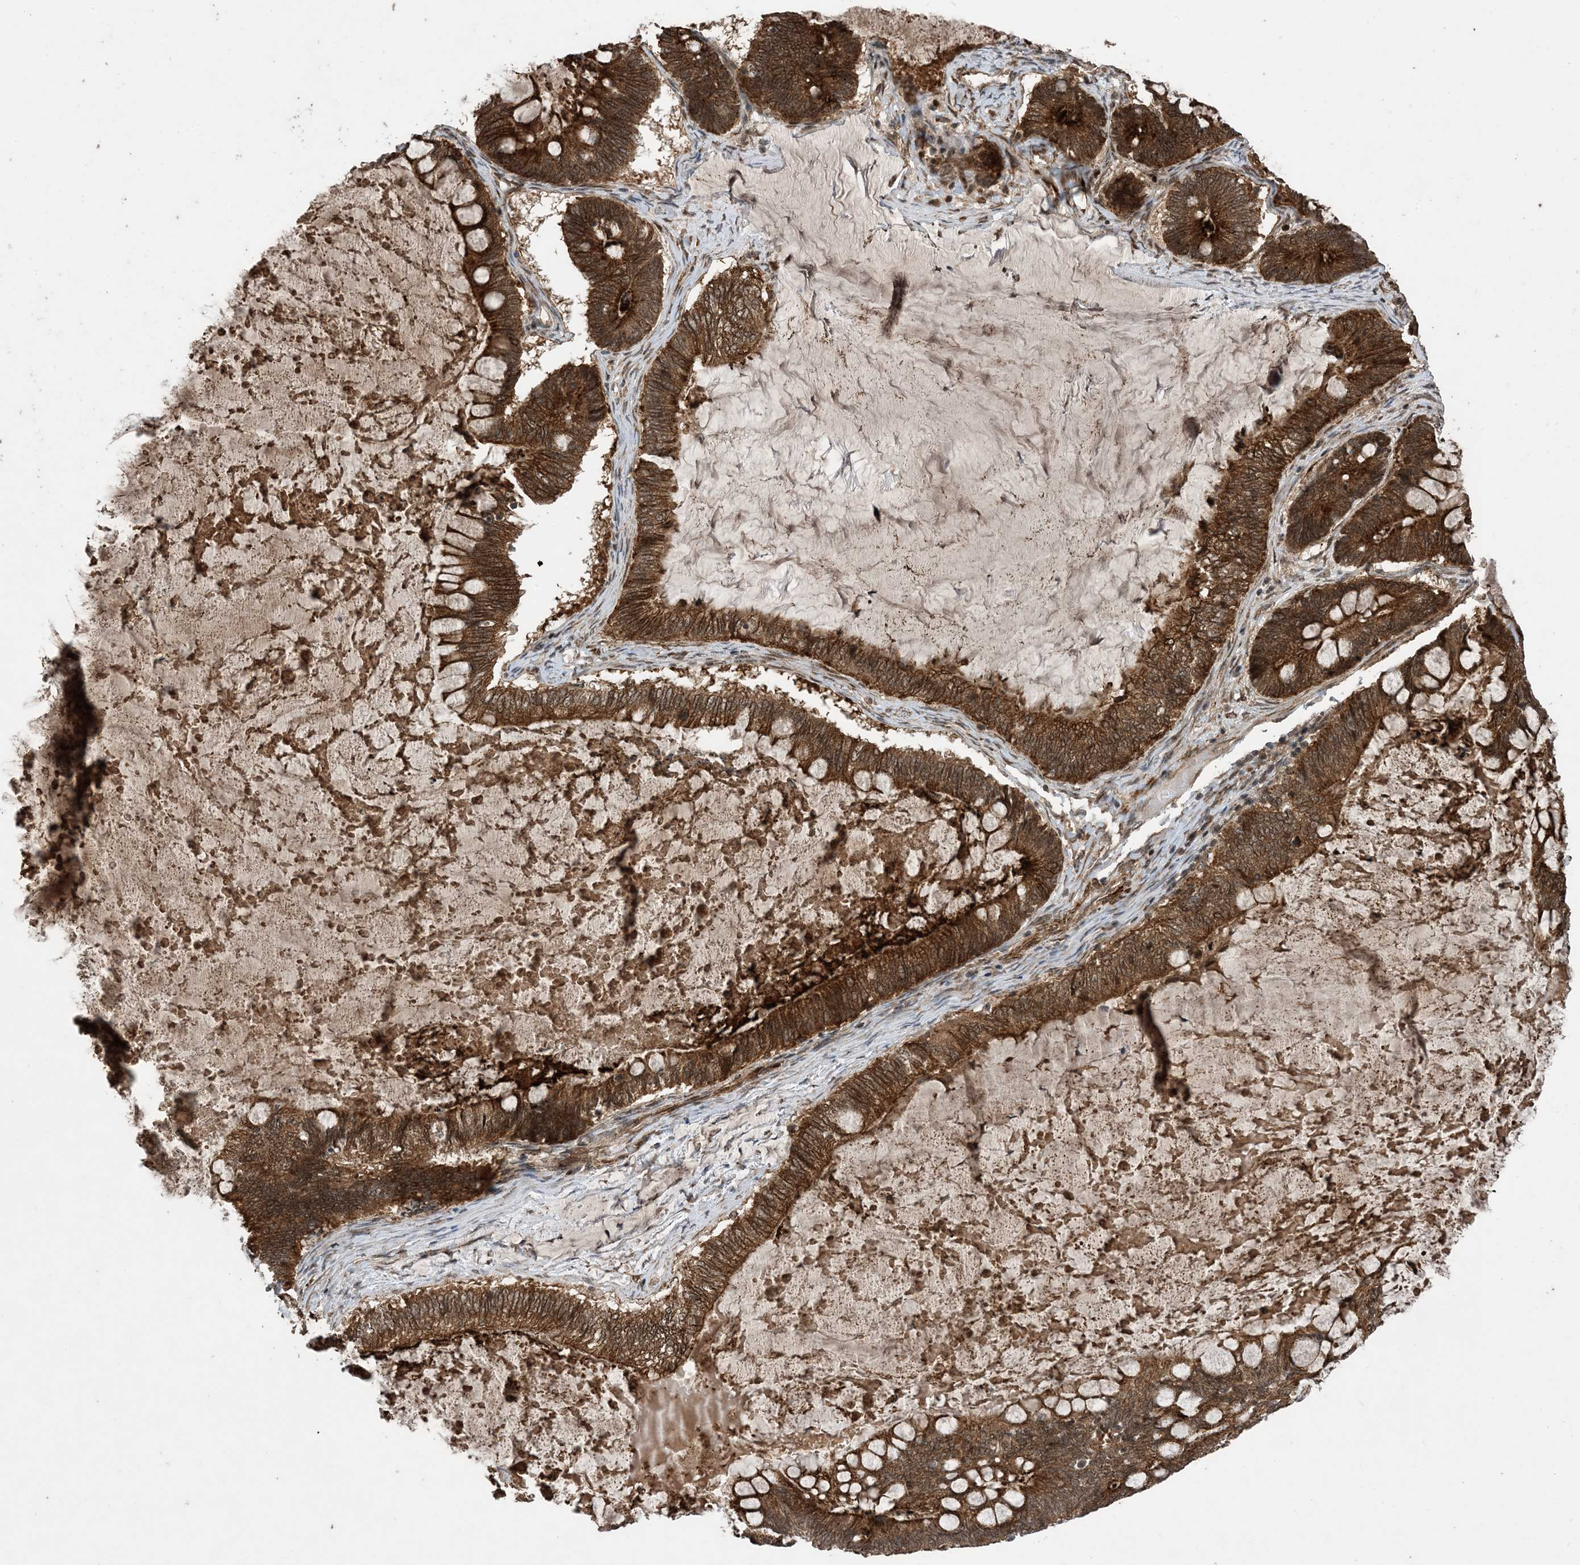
{"staining": {"intensity": "strong", "quantity": ">75%", "location": "cytoplasmic/membranous,nuclear"}, "tissue": "ovarian cancer", "cell_type": "Tumor cells", "image_type": "cancer", "snomed": [{"axis": "morphology", "description": "Cystadenocarcinoma, mucinous, NOS"}, {"axis": "topography", "description": "Ovary"}], "caption": "Tumor cells demonstrate strong cytoplasmic/membranous and nuclear positivity in about >75% of cells in ovarian mucinous cystadenocarcinoma. Nuclei are stained in blue.", "gene": "ZNF511", "patient": {"sex": "female", "age": 61}}